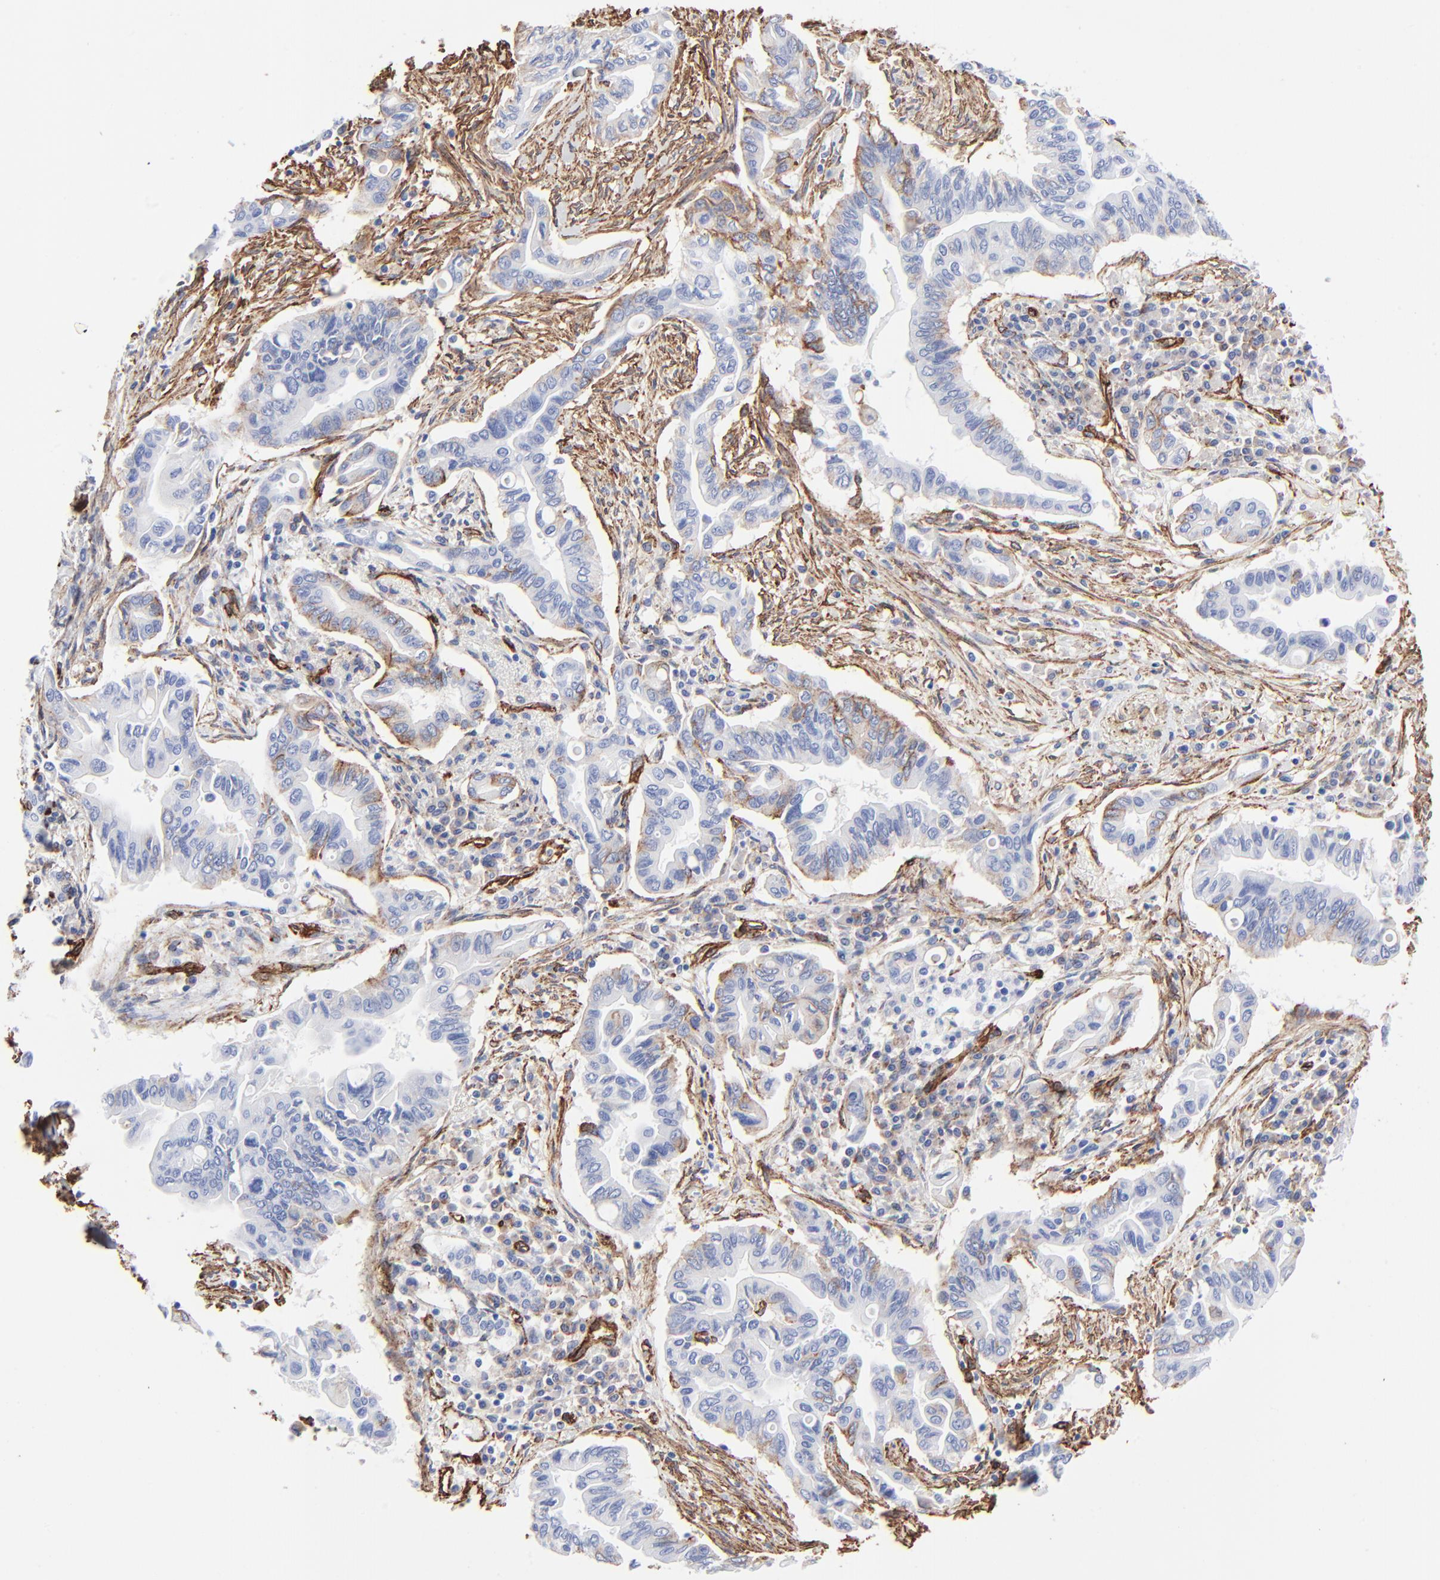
{"staining": {"intensity": "moderate", "quantity": "<25%", "location": "cytoplasmic/membranous"}, "tissue": "pancreatic cancer", "cell_type": "Tumor cells", "image_type": "cancer", "snomed": [{"axis": "morphology", "description": "Adenocarcinoma, NOS"}, {"axis": "topography", "description": "Pancreas"}], "caption": "Pancreatic cancer (adenocarcinoma) was stained to show a protein in brown. There is low levels of moderate cytoplasmic/membranous positivity in approximately <25% of tumor cells. (DAB (3,3'-diaminobenzidine) IHC, brown staining for protein, blue staining for nuclei).", "gene": "CAV1", "patient": {"sex": "female", "age": 57}}